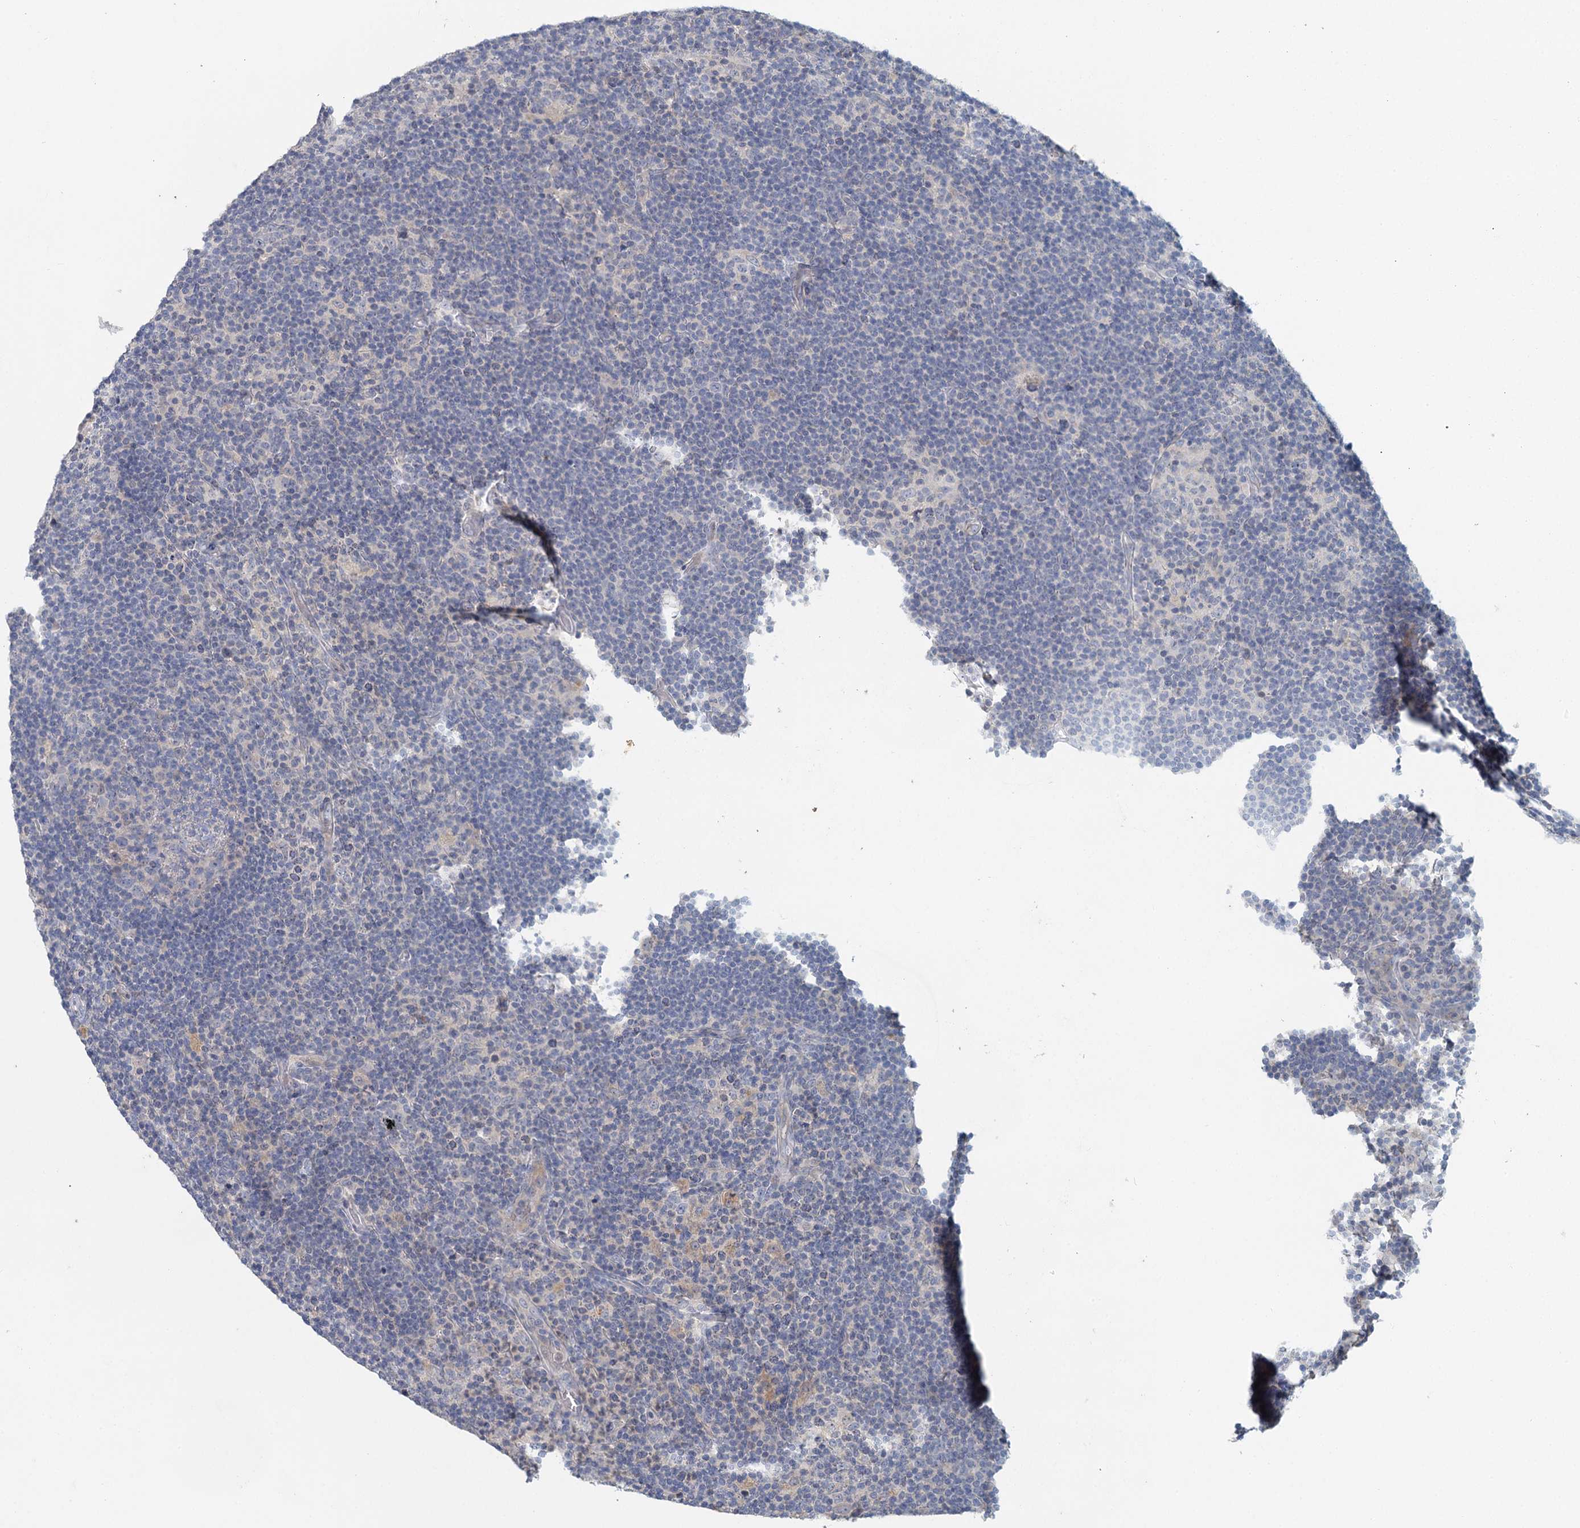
{"staining": {"intensity": "negative", "quantity": "none", "location": "none"}, "tissue": "lymphoma", "cell_type": "Tumor cells", "image_type": "cancer", "snomed": [{"axis": "morphology", "description": "Hodgkin's disease, NOS"}, {"axis": "topography", "description": "Lymph node"}], "caption": "The immunohistochemistry photomicrograph has no significant positivity in tumor cells of lymphoma tissue.", "gene": "MYO7B", "patient": {"sex": "female", "age": 57}}